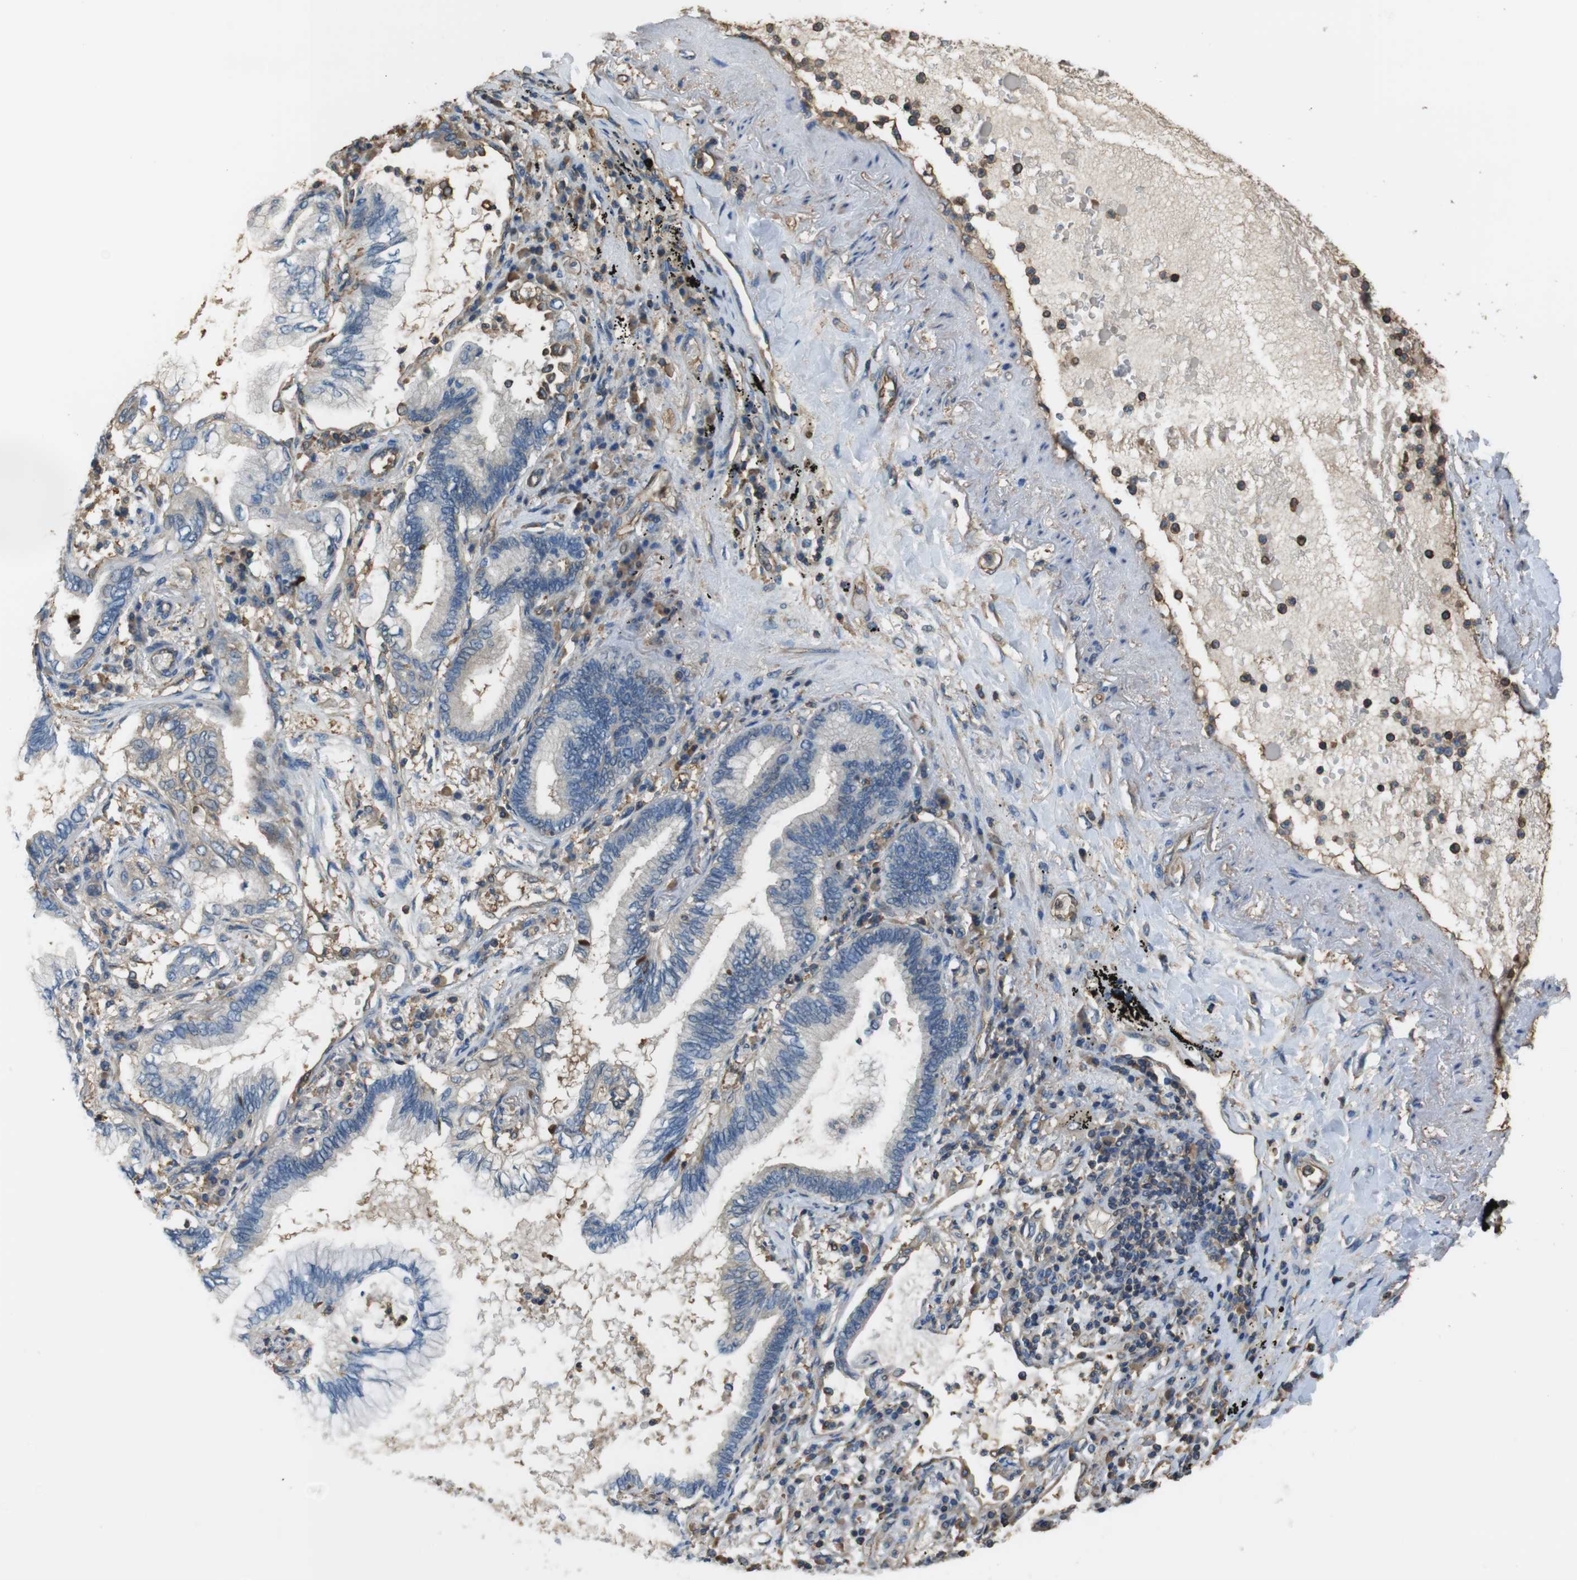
{"staining": {"intensity": "negative", "quantity": "none", "location": "none"}, "tissue": "lung cancer", "cell_type": "Tumor cells", "image_type": "cancer", "snomed": [{"axis": "morphology", "description": "Normal tissue, NOS"}, {"axis": "morphology", "description": "Adenocarcinoma, NOS"}, {"axis": "topography", "description": "Bronchus"}, {"axis": "topography", "description": "Lung"}], "caption": "A high-resolution photomicrograph shows immunohistochemistry (IHC) staining of adenocarcinoma (lung), which shows no significant positivity in tumor cells.", "gene": "FCAR", "patient": {"sex": "female", "age": 70}}